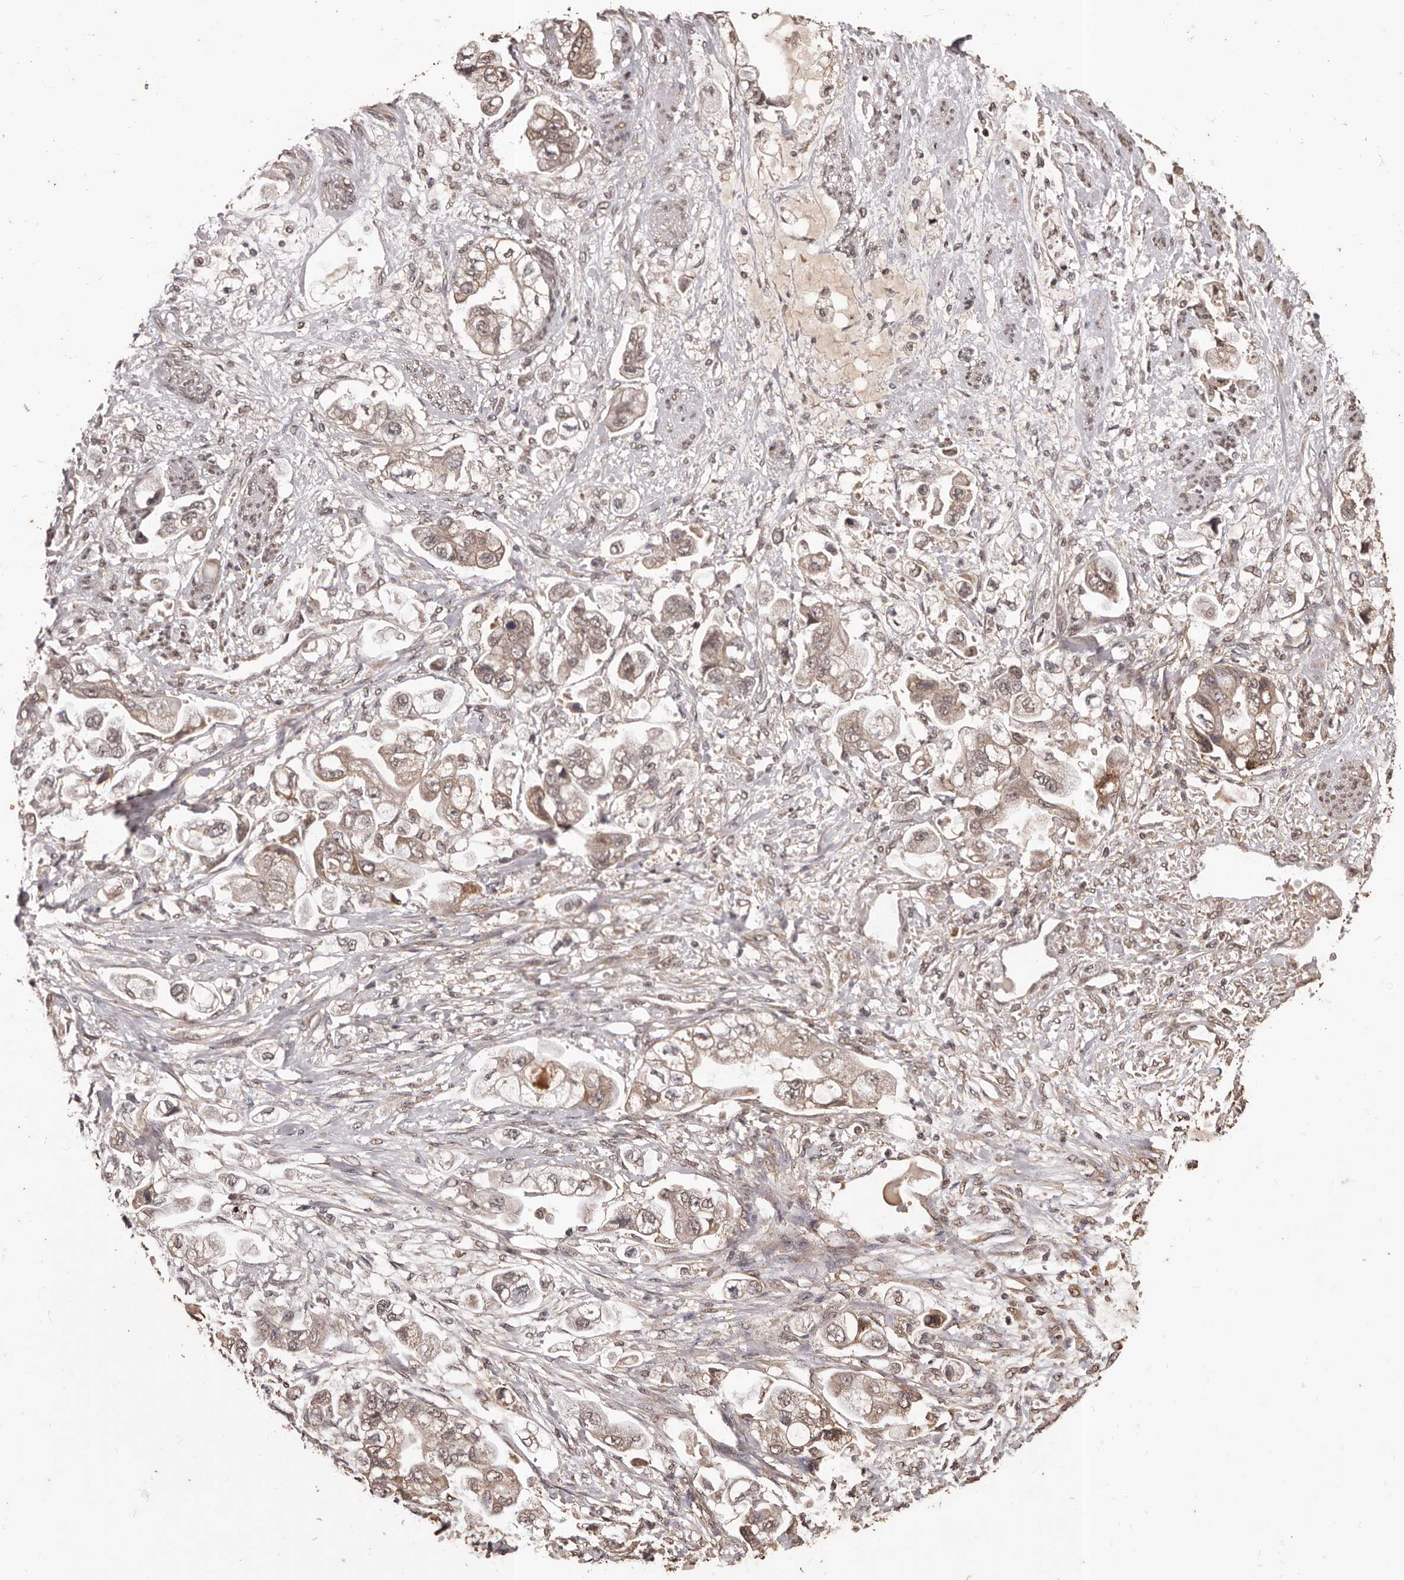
{"staining": {"intensity": "weak", "quantity": ">75%", "location": "cytoplasmic/membranous"}, "tissue": "stomach cancer", "cell_type": "Tumor cells", "image_type": "cancer", "snomed": [{"axis": "morphology", "description": "Adenocarcinoma, NOS"}, {"axis": "topography", "description": "Stomach"}], "caption": "Protein expression analysis of stomach adenocarcinoma reveals weak cytoplasmic/membranous expression in about >75% of tumor cells. Using DAB (3,3'-diaminobenzidine) (brown) and hematoxylin (blue) stains, captured at high magnification using brightfield microscopy.", "gene": "NAV1", "patient": {"sex": "male", "age": 62}}